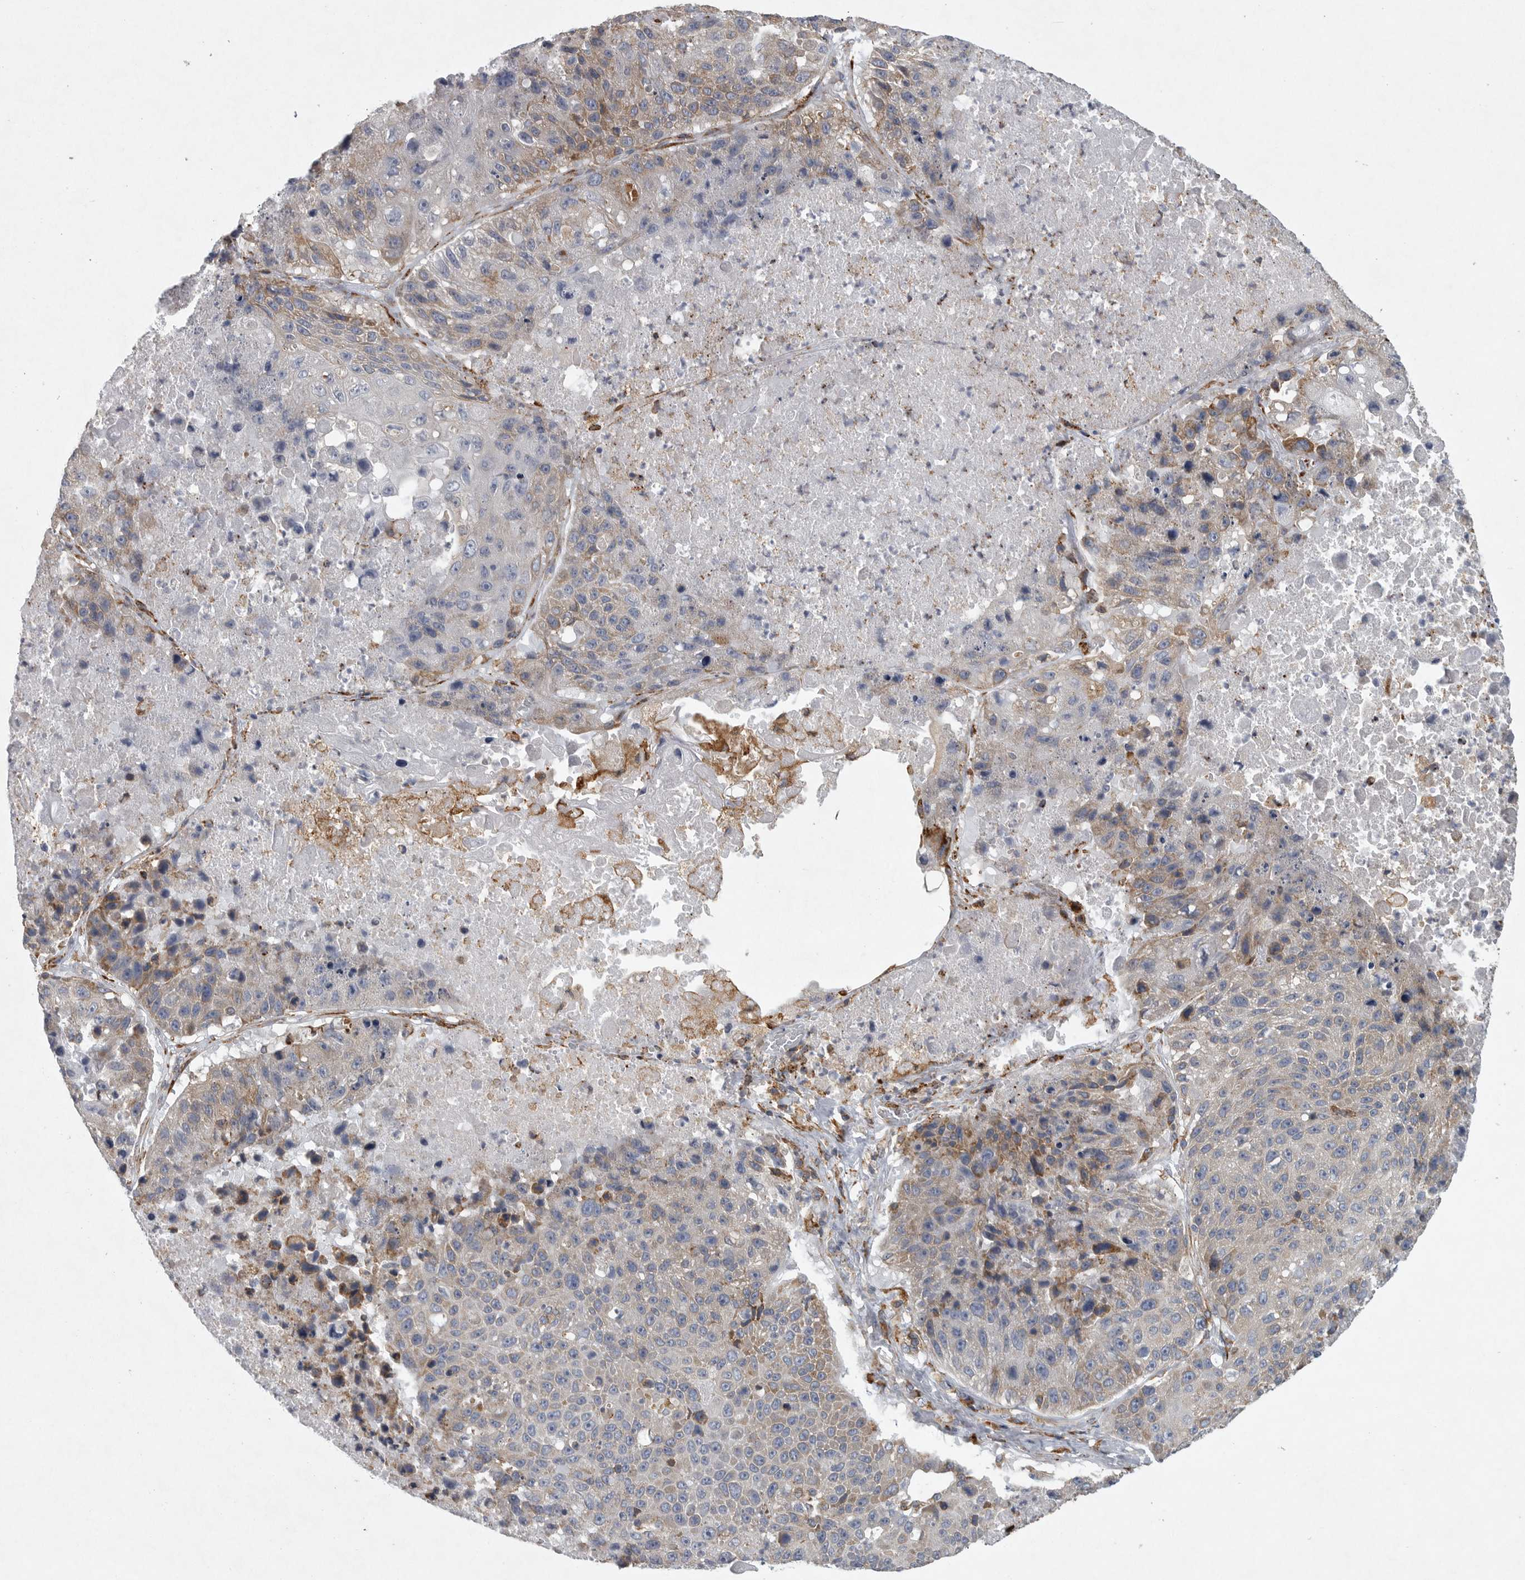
{"staining": {"intensity": "moderate", "quantity": "<25%", "location": "cytoplasmic/membranous"}, "tissue": "lung cancer", "cell_type": "Tumor cells", "image_type": "cancer", "snomed": [{"axis": "morphology", "description": "Squamous cell carcinoma, NOS"}, {"axis": "topography", "description": "Lung"}], "caption": "A brown stain highlights moderate cytoplasmic/membranous staining of a protein in human lung cancer (squamous cell carcinoma) tumor cells.", "gene": "MINPP1", "patient": {"sex": "male", "age": 61}}